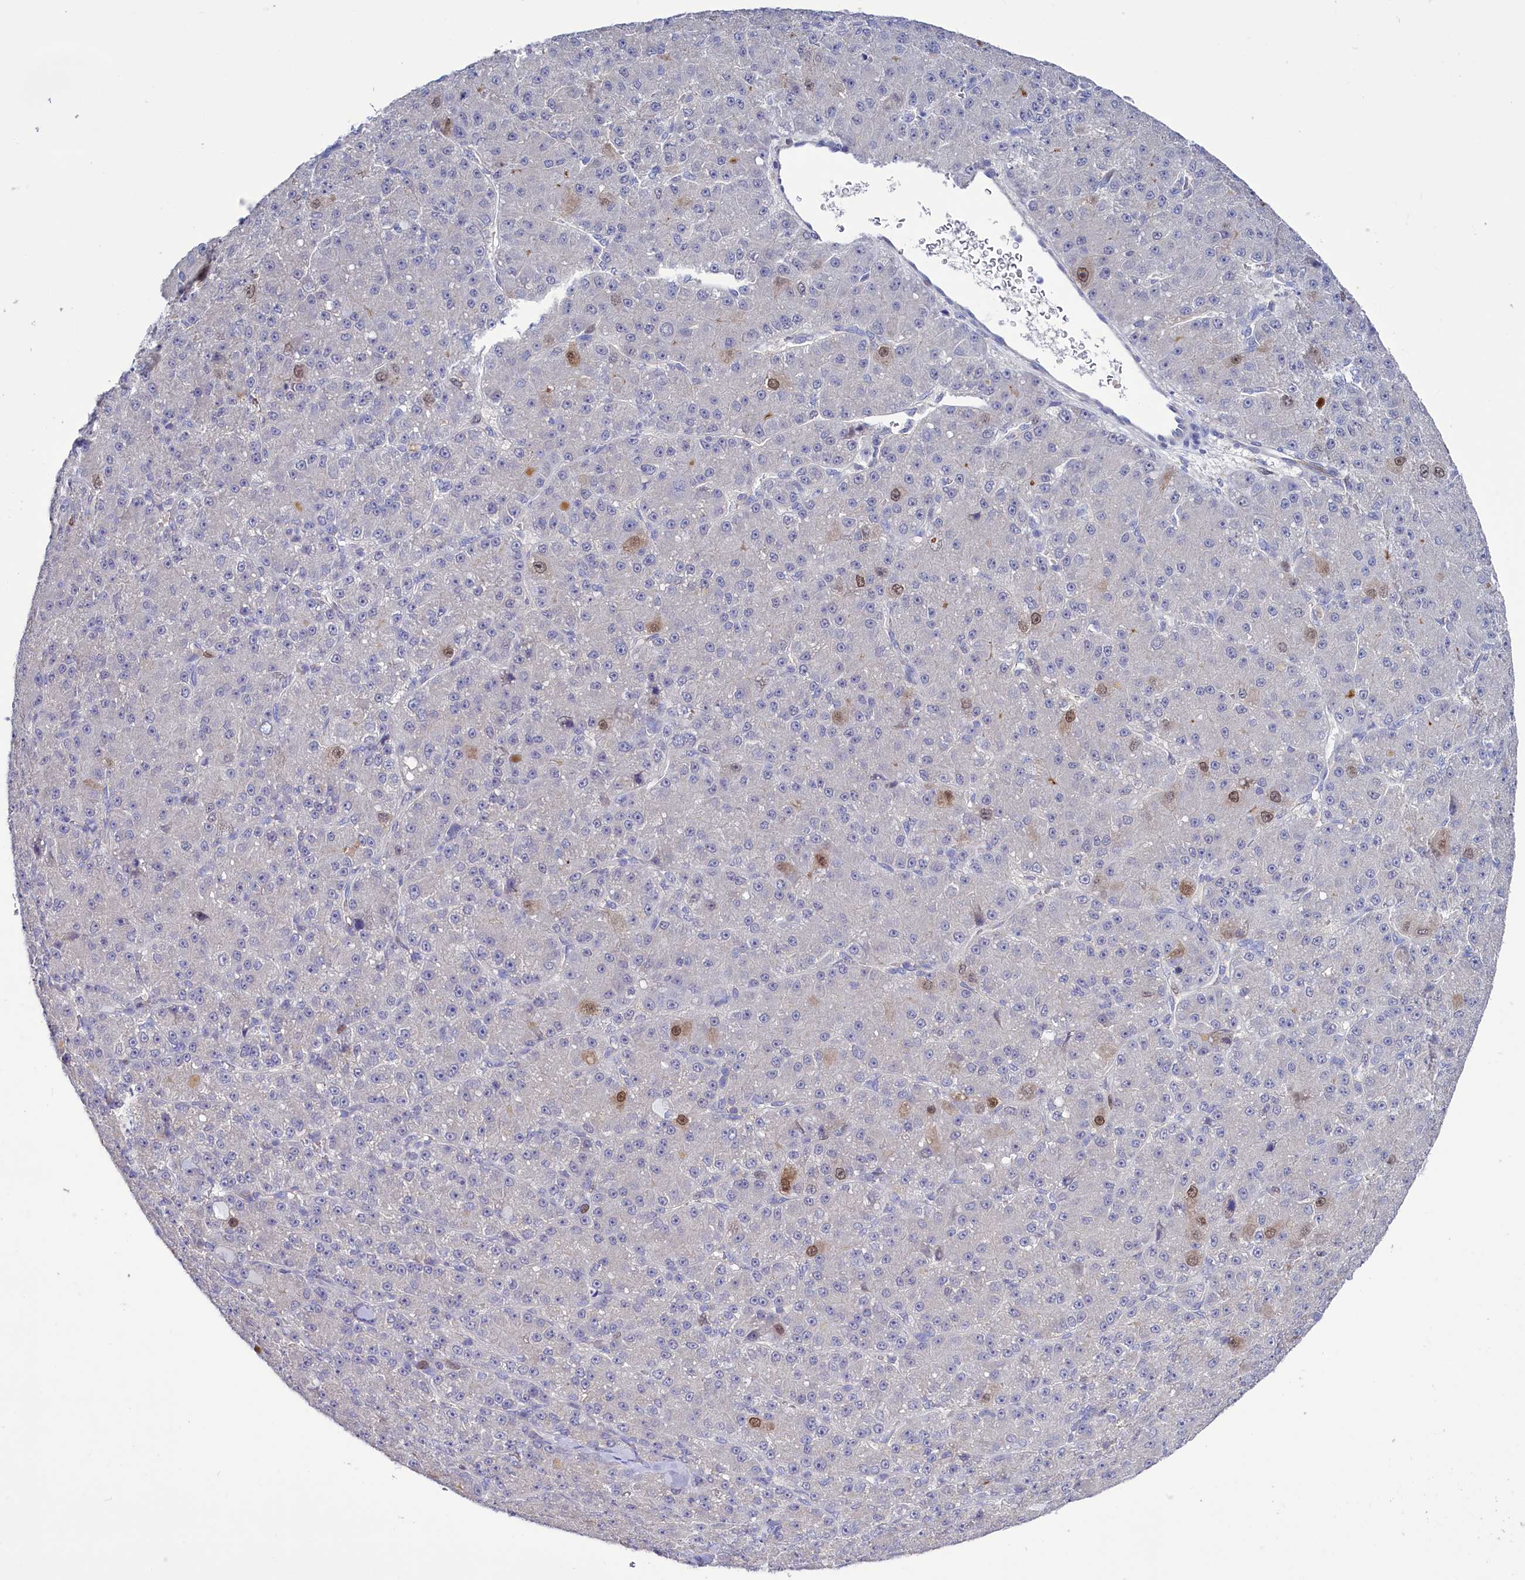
{"staining": {"intensity": "moderate", "quantity": "<25%", "location": "nuclear"}, "tissue": "liver cancer", "cell_type": "Tumor cells", "image_type": "cancer", "snomed": [{"axis": "morphology", "description": "Carcinoma, Hepatocellular, NOS"}, {"axis": "topography", "description": "Liver"}], "caption": "This is an image of immunohistochemistry staining of liver cancer, which shows moderate positivity in the nuclear of tumor cells.", "gene": "FAM111B", "patient": {"sex": "male", "age": 67}}